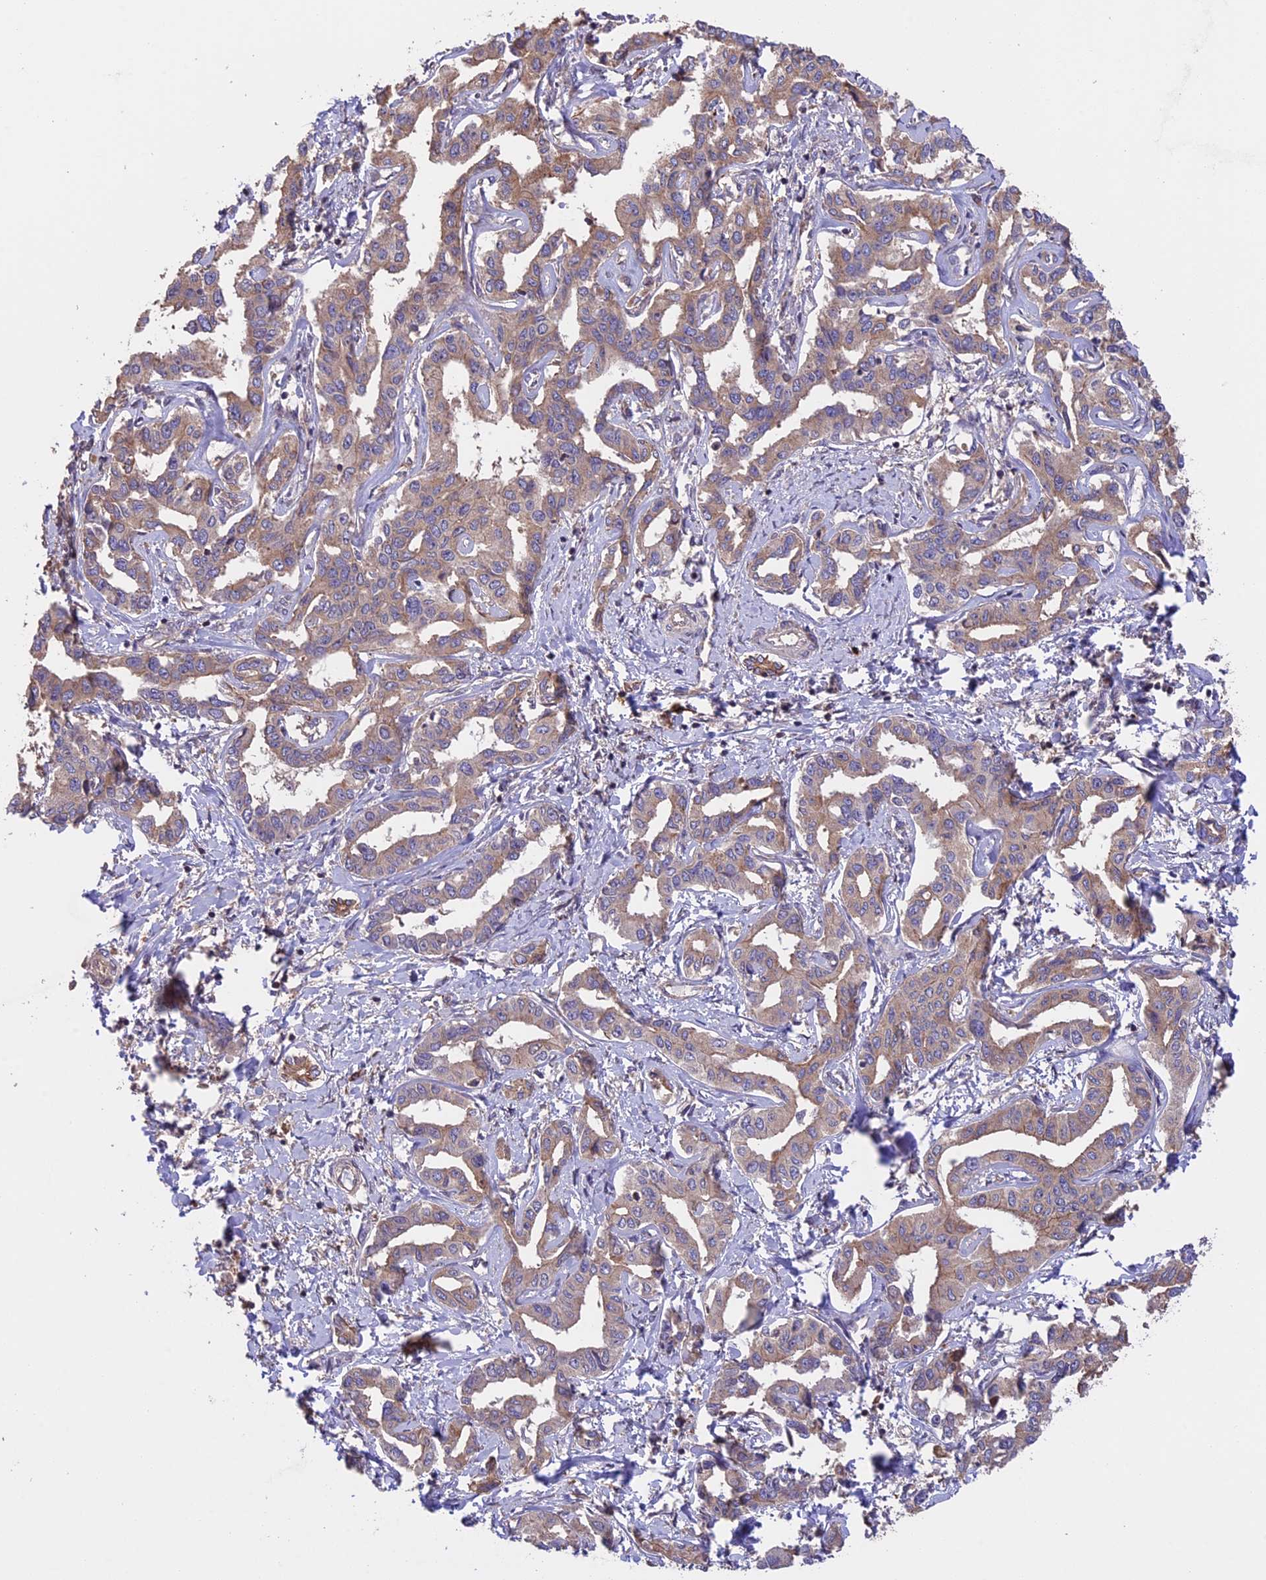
{"staining": {"intensity": "weak", "quantity": "25%-75%", "location": "cytoplasmic/membranous"}, "tissue": "liver cancer", "cell_type": "Tumor cells", "image_type": "cancer", "snomed": [{"axis": "morphology", "description": "Cholangiocarcinoma"}, {"axis": "topography", "description": "Liver"}], "caption": "Brown immunohistochemical staining in cholangiocarcinoma (liver) reveals weak cytoplasmic/membranous staining in about 25%-75% of tumor cells.", "gene": "GAS8", "patient": {"sex": "male", "age": 59}}